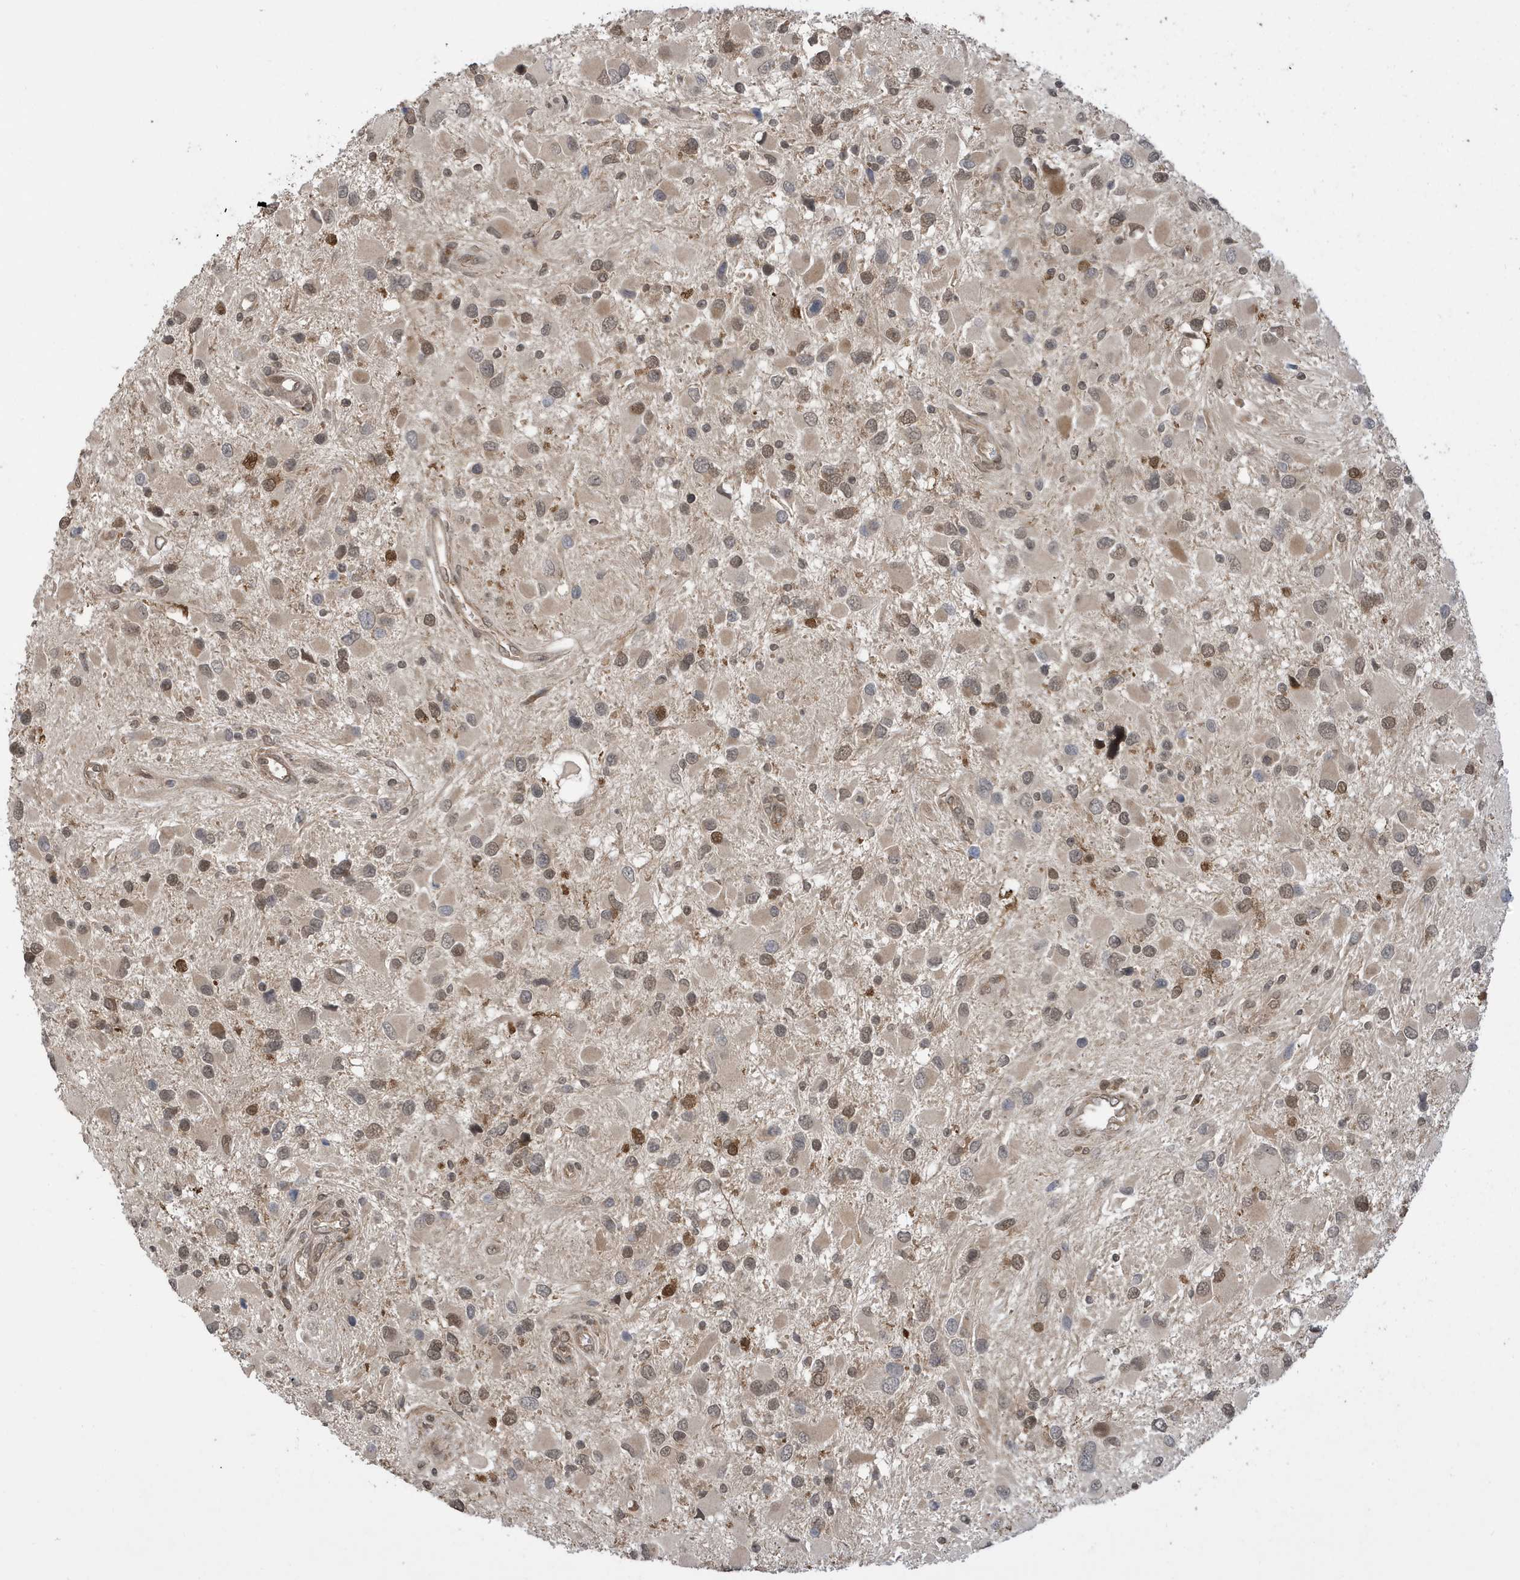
{"staining": {"intensity": "moderate", "quantity": "<25%", "location": "nuclear"}, "tissue": "glioma", "cell_type": "Tumor cells", "image_type": "cancer", "snomed": [{"axis": "morphology", "description": "Glioma, malignant, High grade"}, {"axis": "topography", "description": "Brain"}], "caption": "A brown stain shows moderate nuclear expression of a protein in high-grade glioma (malignant) tumor cells.", "gene": "UBQLN1", "patient": {"sex": "male", "age": 53}}